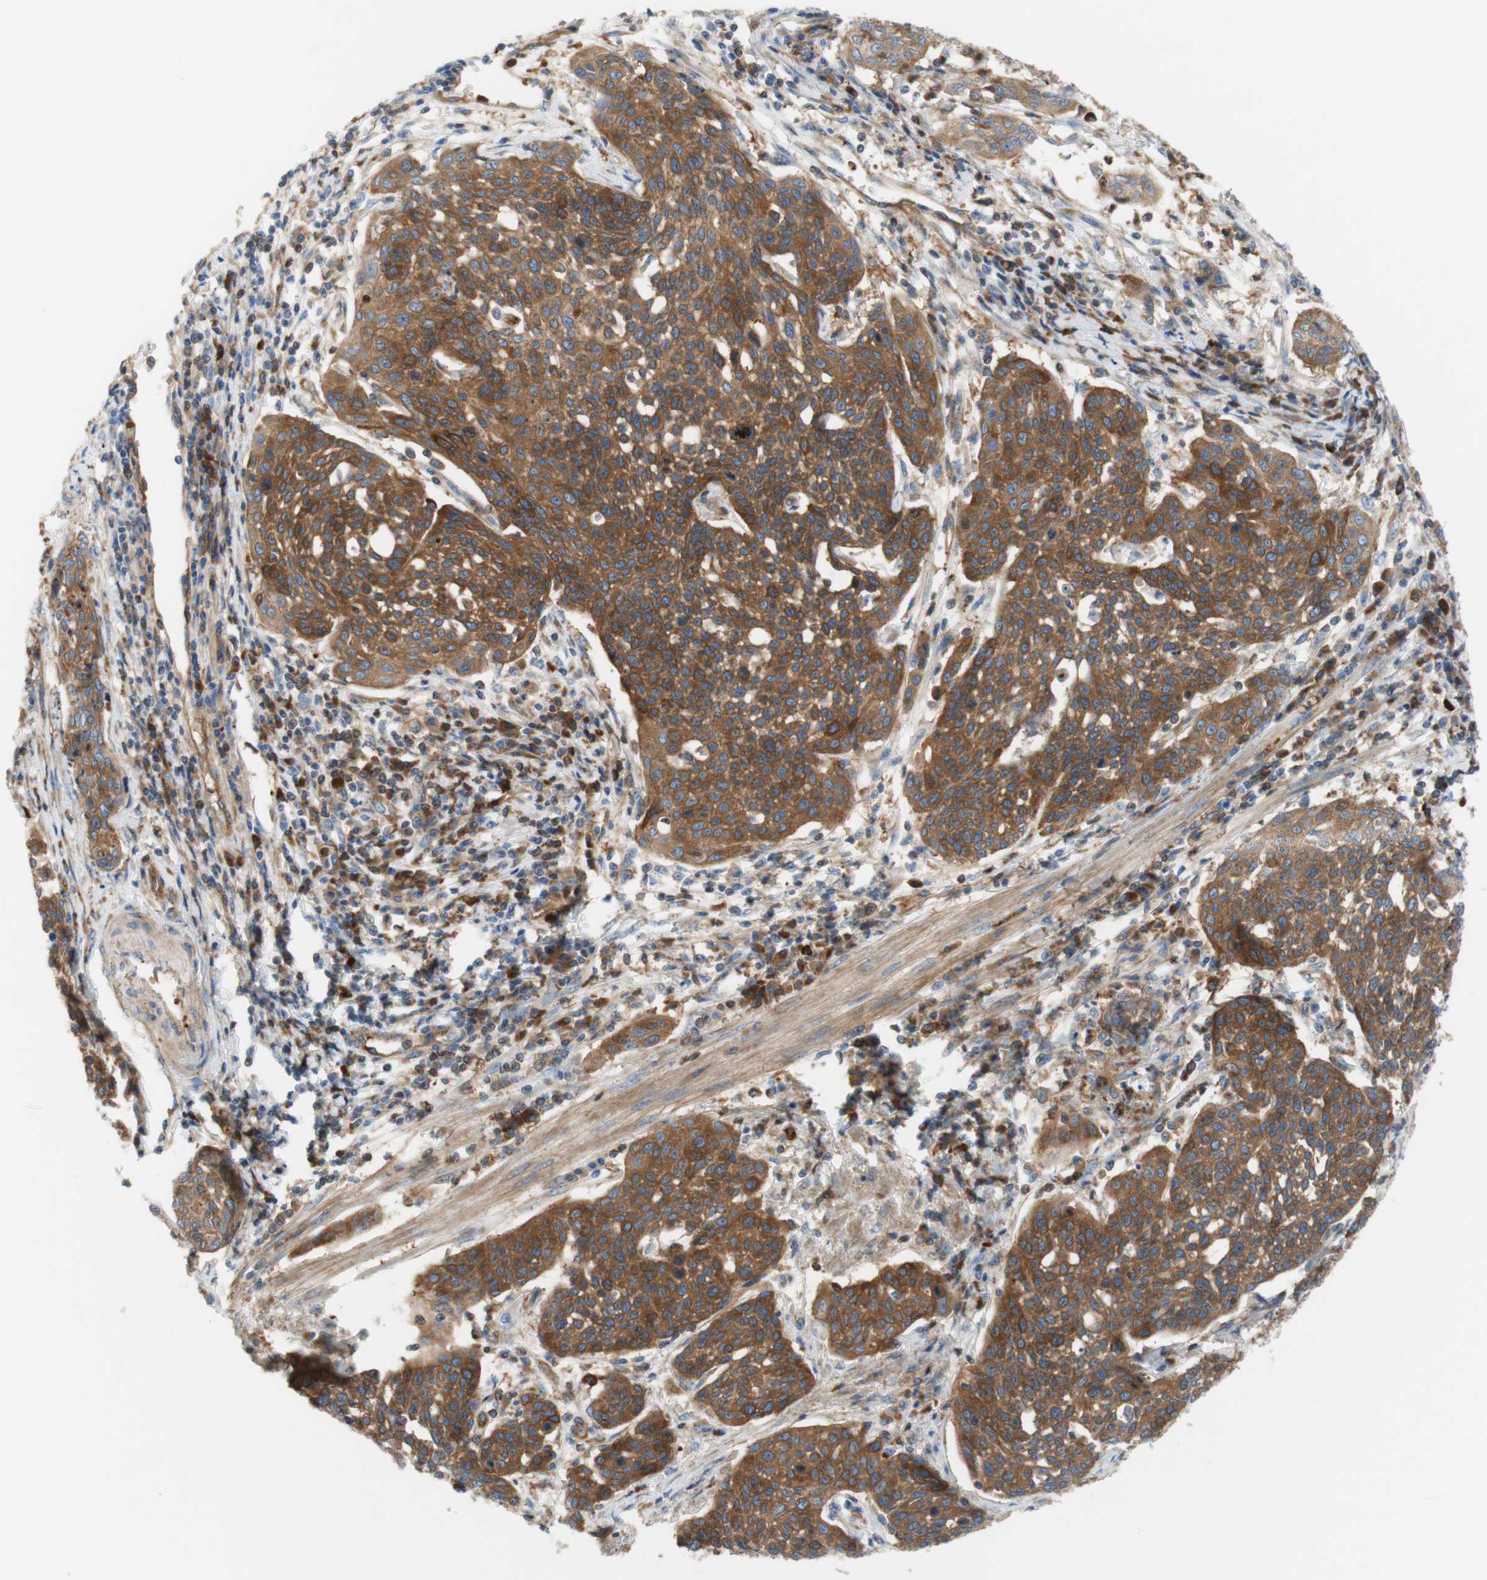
{"staining": {"intensity": "moderate", "quantity": ">75%", "location": "cytoplasmic/membranous"}, "tissue": "cervical cancer", "cell_type": "Tumor cells", "image_type": "cancer", "snomed": [{"axis": "morphology", "description": "Squamous cell carcinoma, NOS"}, {"axis": "topography", "description": "Cervix"}], "caption": "Cervical cancer (squamous cell carcinoma) stained with a protein marker exhibits moderate staining in tumor cells.", "gene": "STOM", "patient": {"sex": "female", "age": 34}}